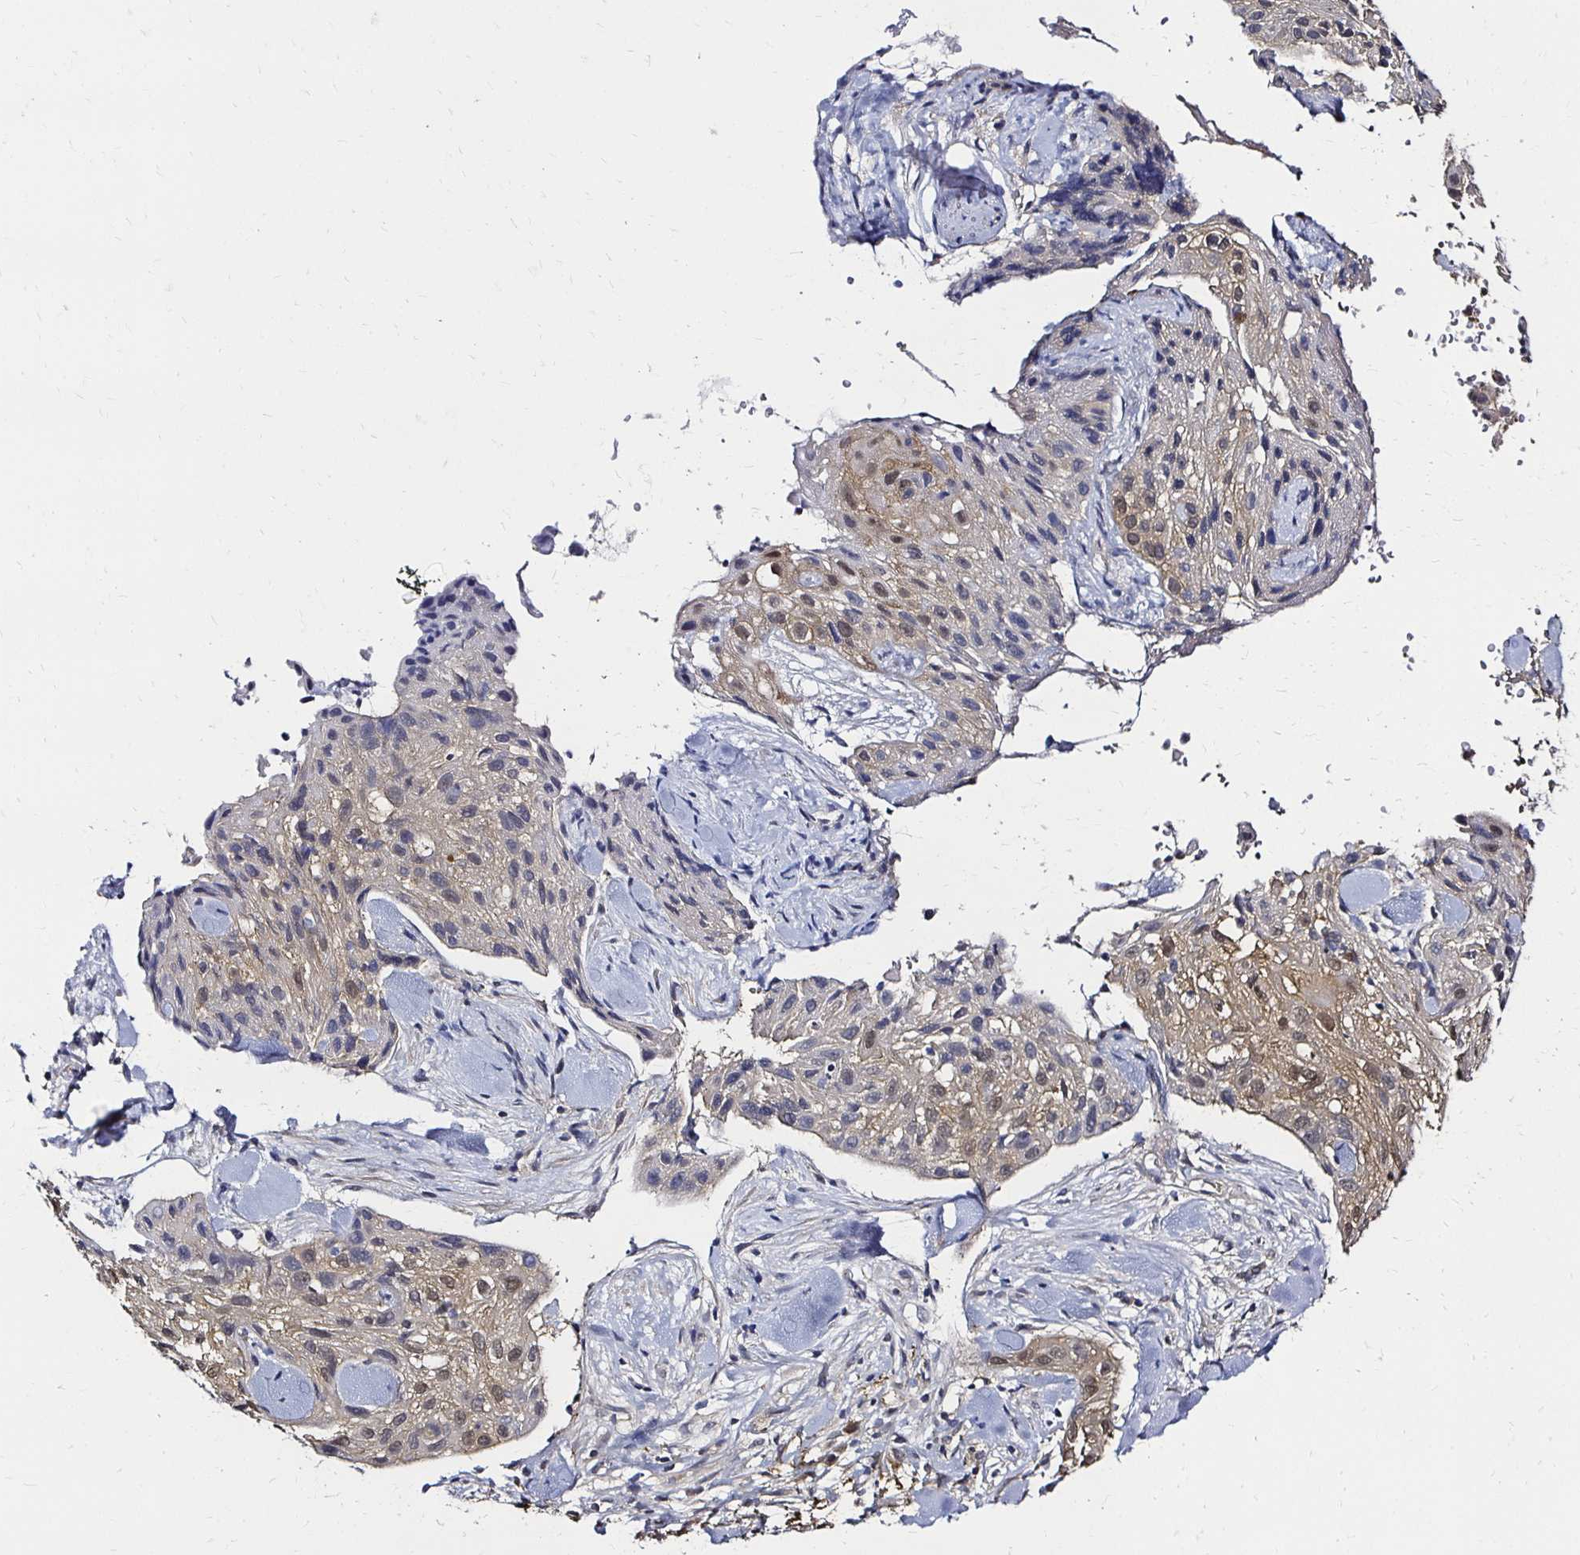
{"staining": {"intensity": "weak", "quantity": "<25%", "location": "cytoplasmic/membranous"}, "tissue": "skin cancer", "cell_type": "Tumor cells", "image_type": "cancer", "snomed": [{"axis": "morphology", "description": "Squamous cell carcinoma, NOS"}, {"axis": "topography", "description": "Skin"}], "caption": "DAB (3,3'-diaminobenzidine) immunohistochemical staining of human skin squamous cell carcinoma displays no significant staining in tumor cells. (DAB IHC with hematoxylin counter stain).", "gene": "TXN", "patient": {"sex": "male", "age": 82}}